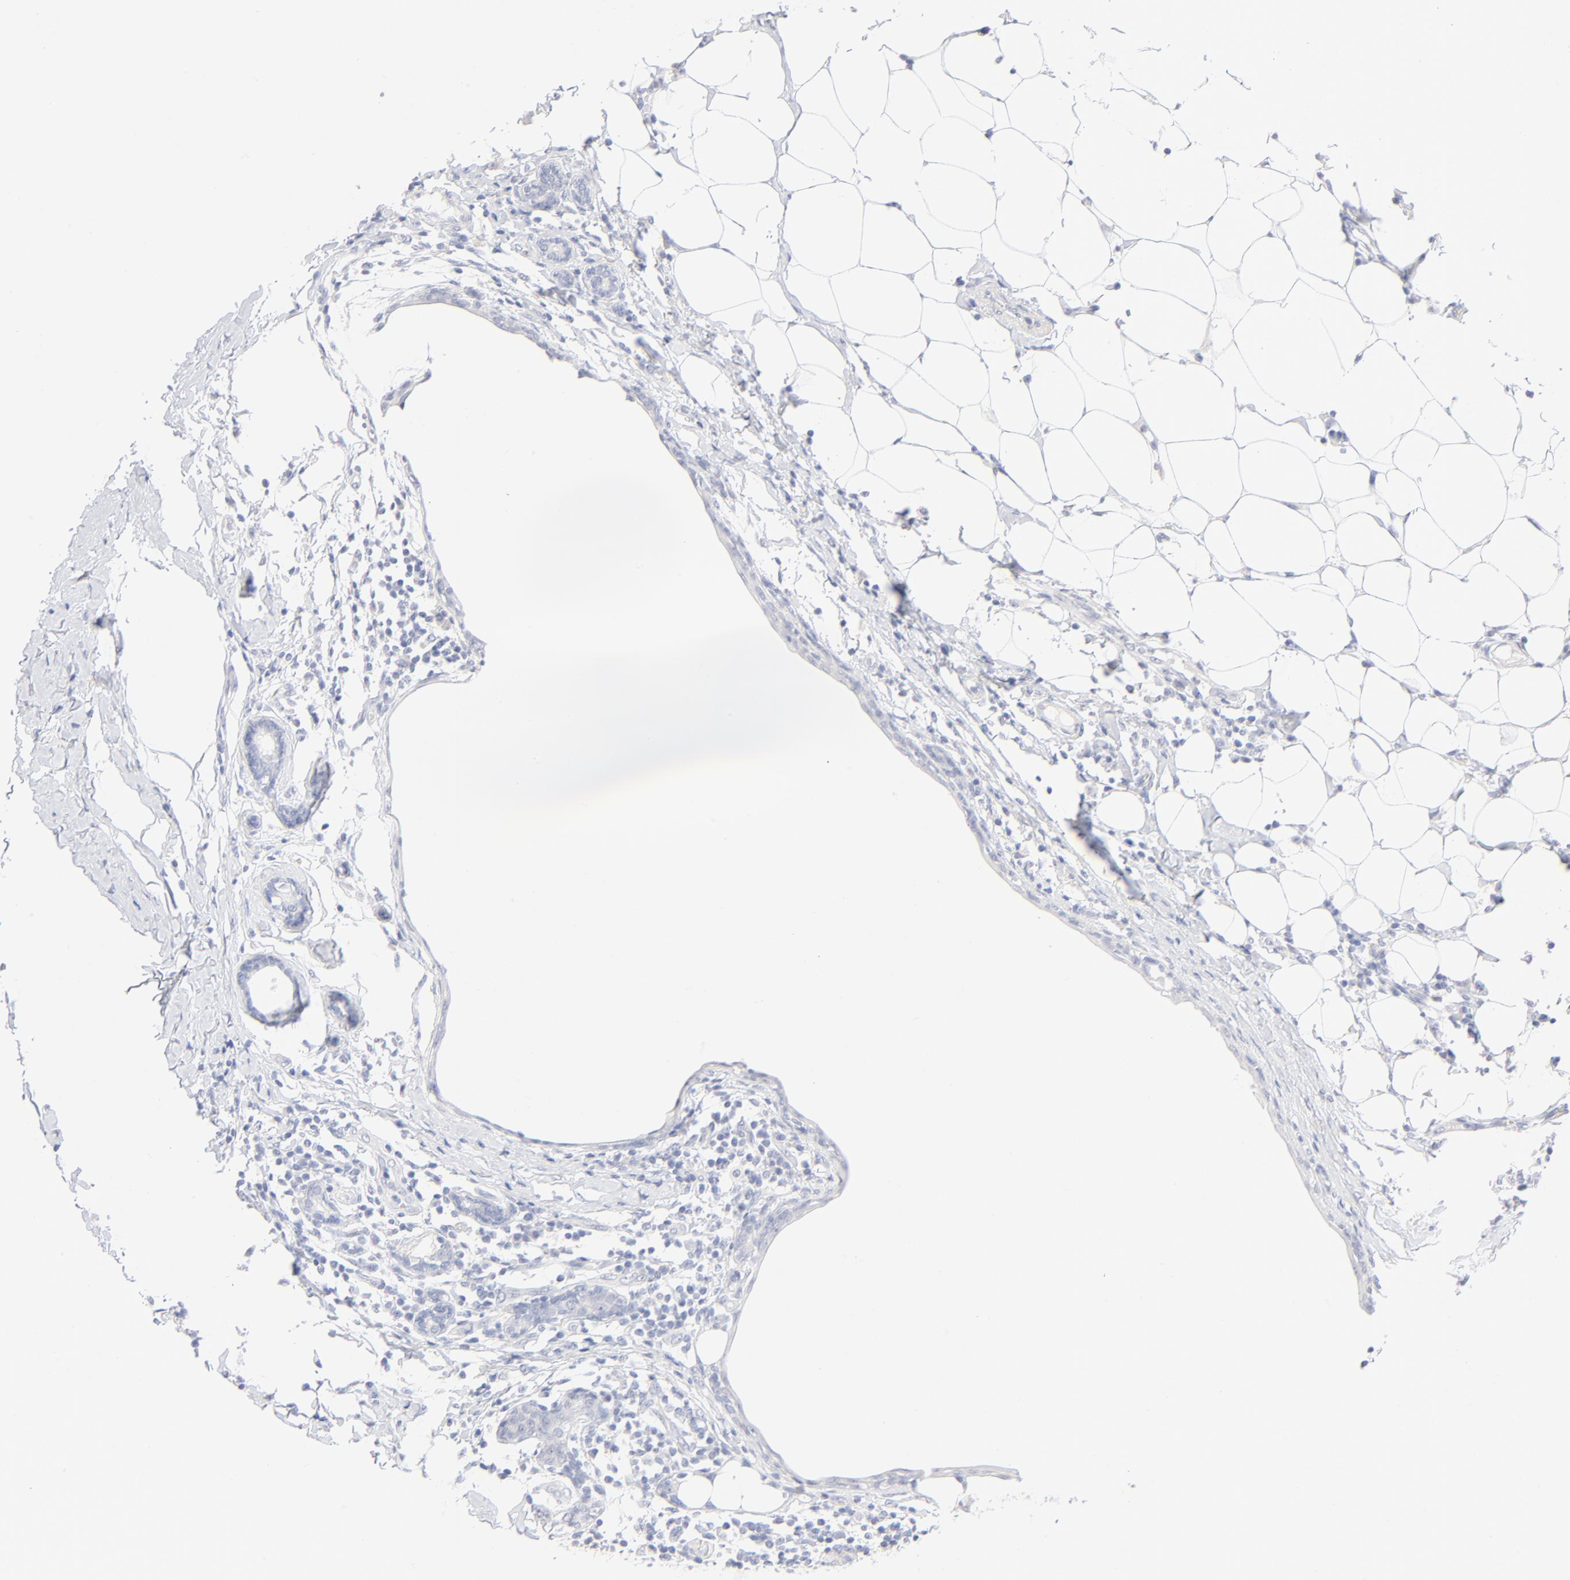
{"staining": {"intensity": "negative", "quantity": "none", "location": "none"}, "tissue": "breast cancer", "cell_type": "Tumor cells", "image_type": "cancer", "snomed": [{"axis": "morphology", "description": "Duct carcinoma"}, {"axis": "topography", "description": "Breast"}], "caption": "This micrograph is of breast cancer (infiltrating ductal carcinoma) stained with immunohistochemistry to label a protein in brown with the nuclei are counter-stained blue. There is no expression in tumor cells.", "gene": "ONECUT1", "patient": {"sex": "female", "age": 40}}